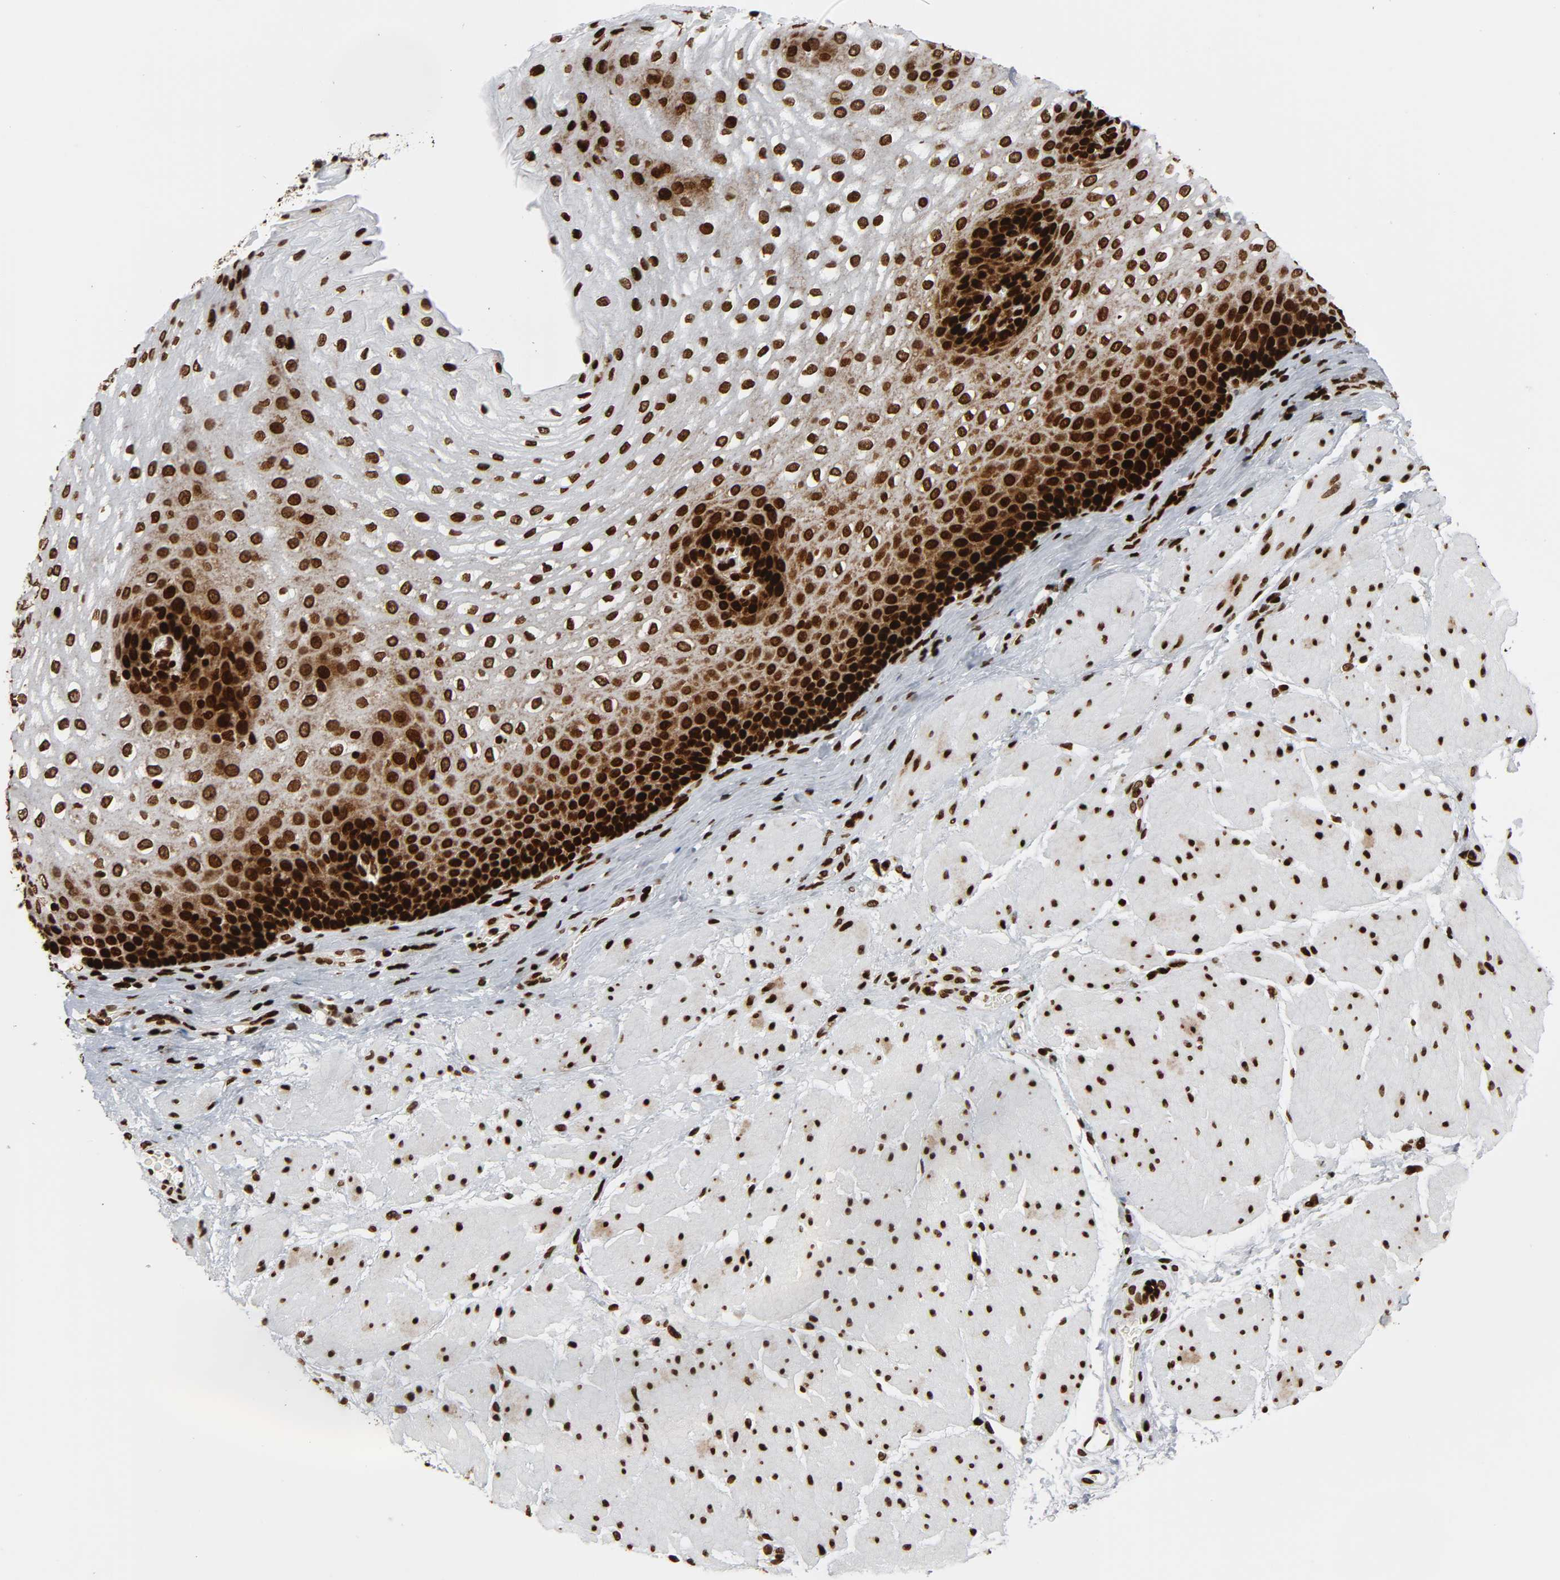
{"staining": {"intensity": "strong", "quantity": ">75%", "location": "nuclear"}, "tissue": "esophagus", "cell_type": "Squamous epithelial cells", "image_type": "normal", "snomed": [{"axis": "morphology", "description": "Normal tissue, NOS"}, {"axis": "topography", "description": "Esophagus"}], "caption": "A brown stain shows strong nuclear expression of a protein in squamous epithelial cells of unremarkable human esophagus. Immunohistochemistry stains the protein of interest in brown and the nuclei are stained blue.", "gene": "RXRA", "patient": {"sex": "male", "age": 48}}